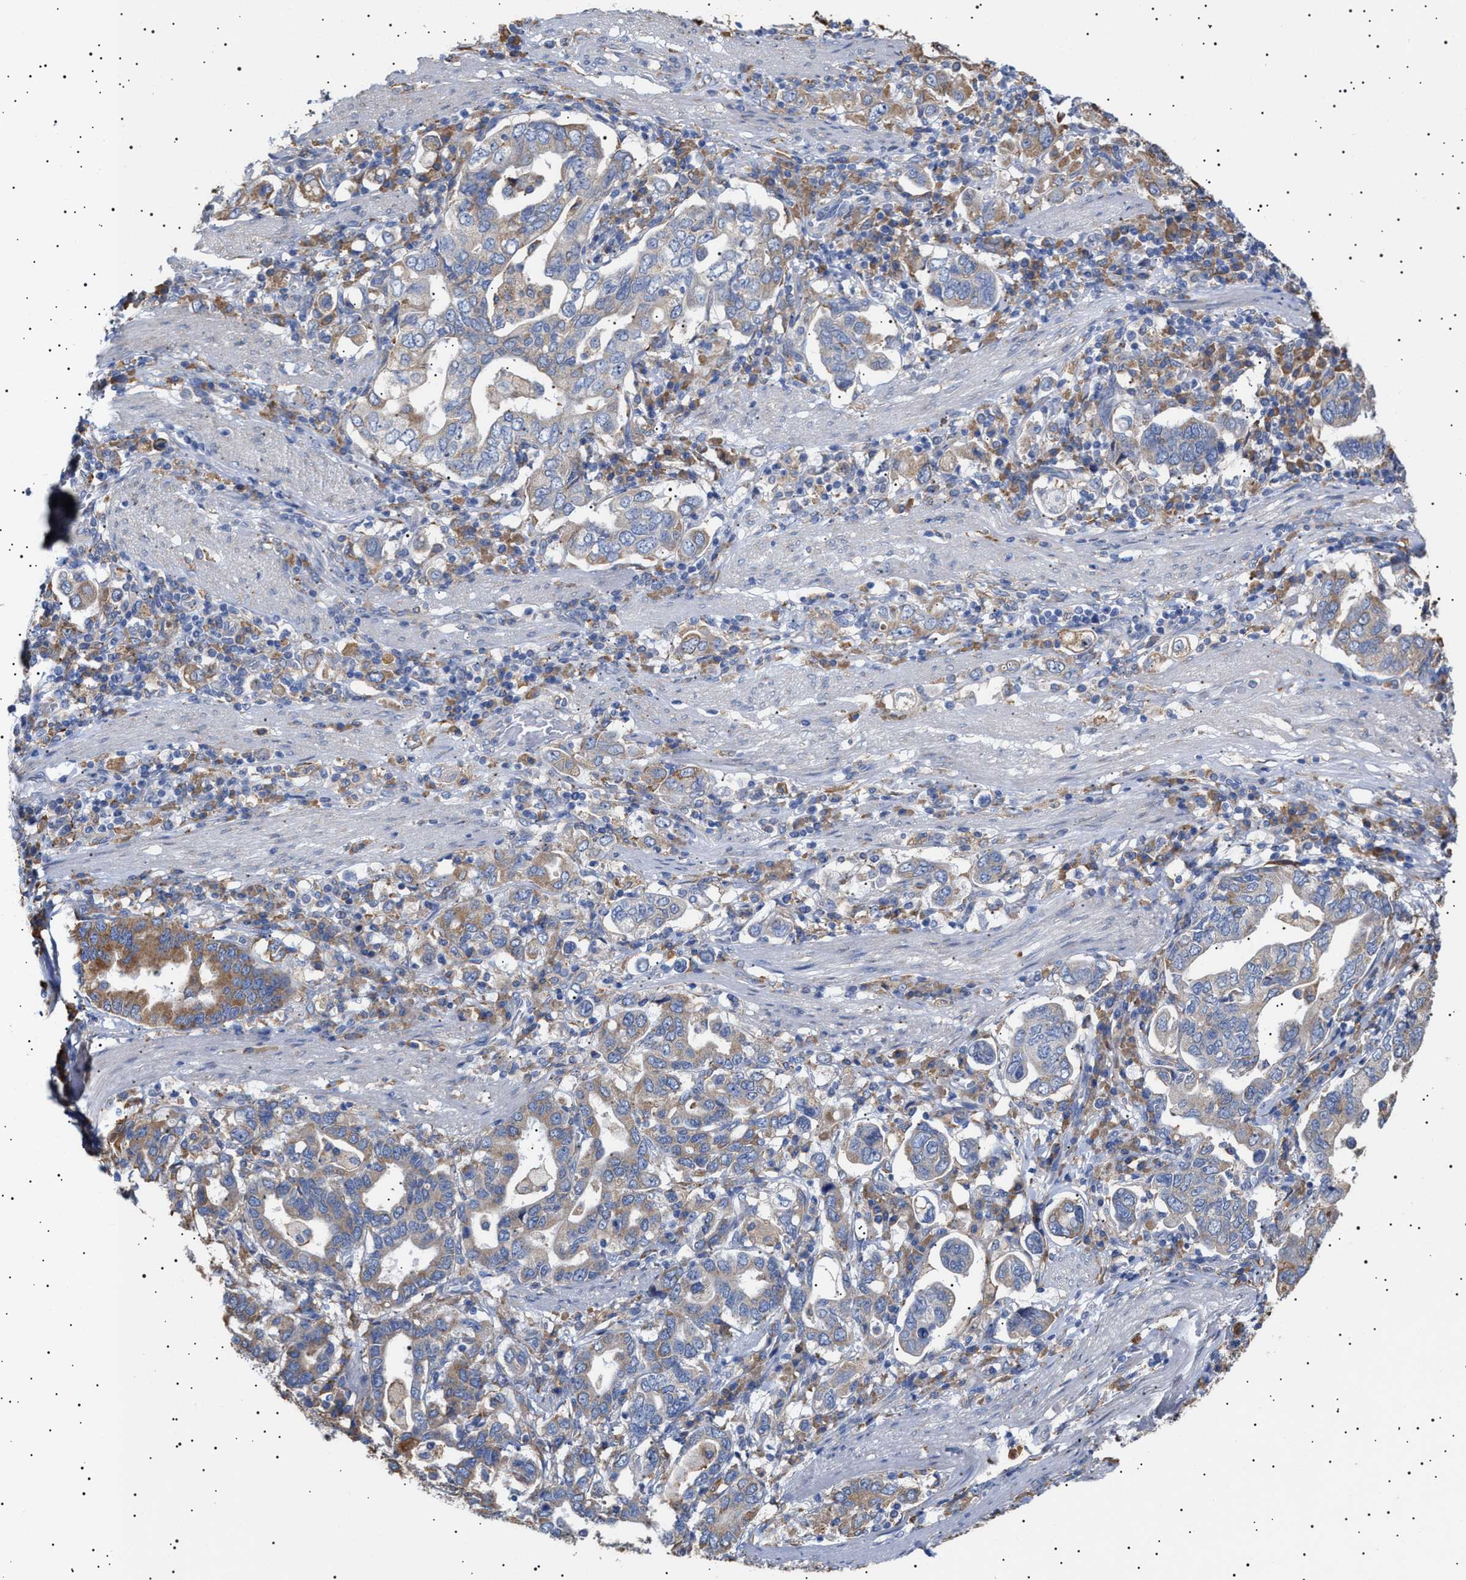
{"staining": {"intensity": "moderate", "quantity": "25%-75%", "location": "cytoplasmic/membranous"}, "tissue": "stomach cancer", "cell_type": "Tumor cells", "image_type": "cancer", "snomed": [{"axis": "morphology", "description": "Adenocarcinoma, NOS"}, {"axis": "topography", "description": "Stomach, upper"}], "caption": "Protein expression analysis of human stomach cancer reveals moderate cytoplasmic/membranous staining in approximately 25%-75% of tumor cells. (IHC, brightfield microscopy, high magnification).", "gene": "ERCC6L2", "patient": {"sex": "male", "age": 62}}